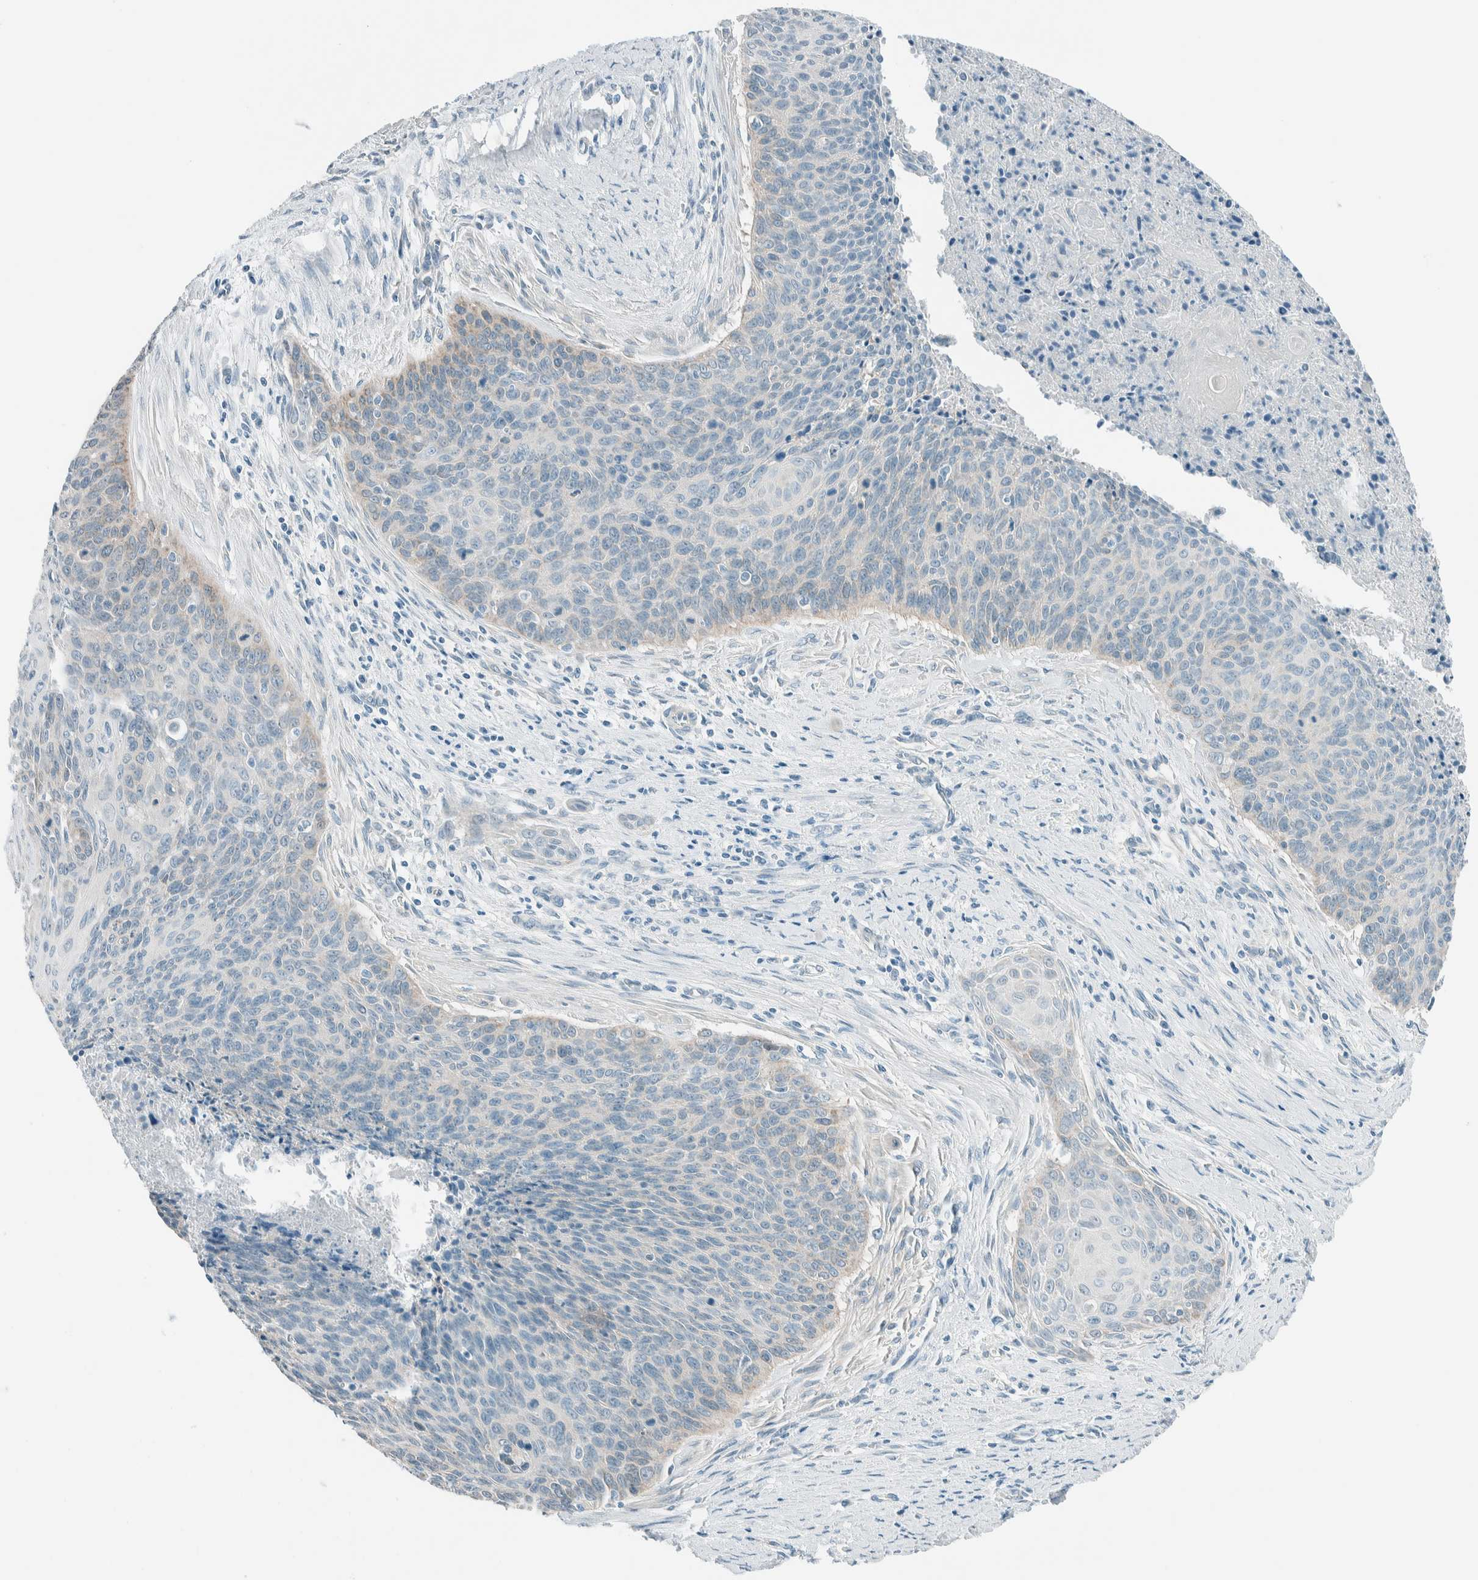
{"staining": {"intensity": "weak", "quantity": "<25%", "location": "cytoplasmic/membranous"}, "tissue": "cervical cancer", "cell_type": "Tumor cells", "image_type": "cancer", "snomed": [{"axis": "morphology", "description": "Squamous cell carcinoma, NOS"}, {"axis": "topography", "description": "Cervix"}], "caption": "Image shows no protein staining in tumor cells of squamous cell carcinoma (cervical) tissue. (DAB (3,3'-diaminobenzidine) immunohistochemistry (IHC), high magnification).", "gene": "ALDH7A1", "patient": {"sex": "female", "age": 55}}